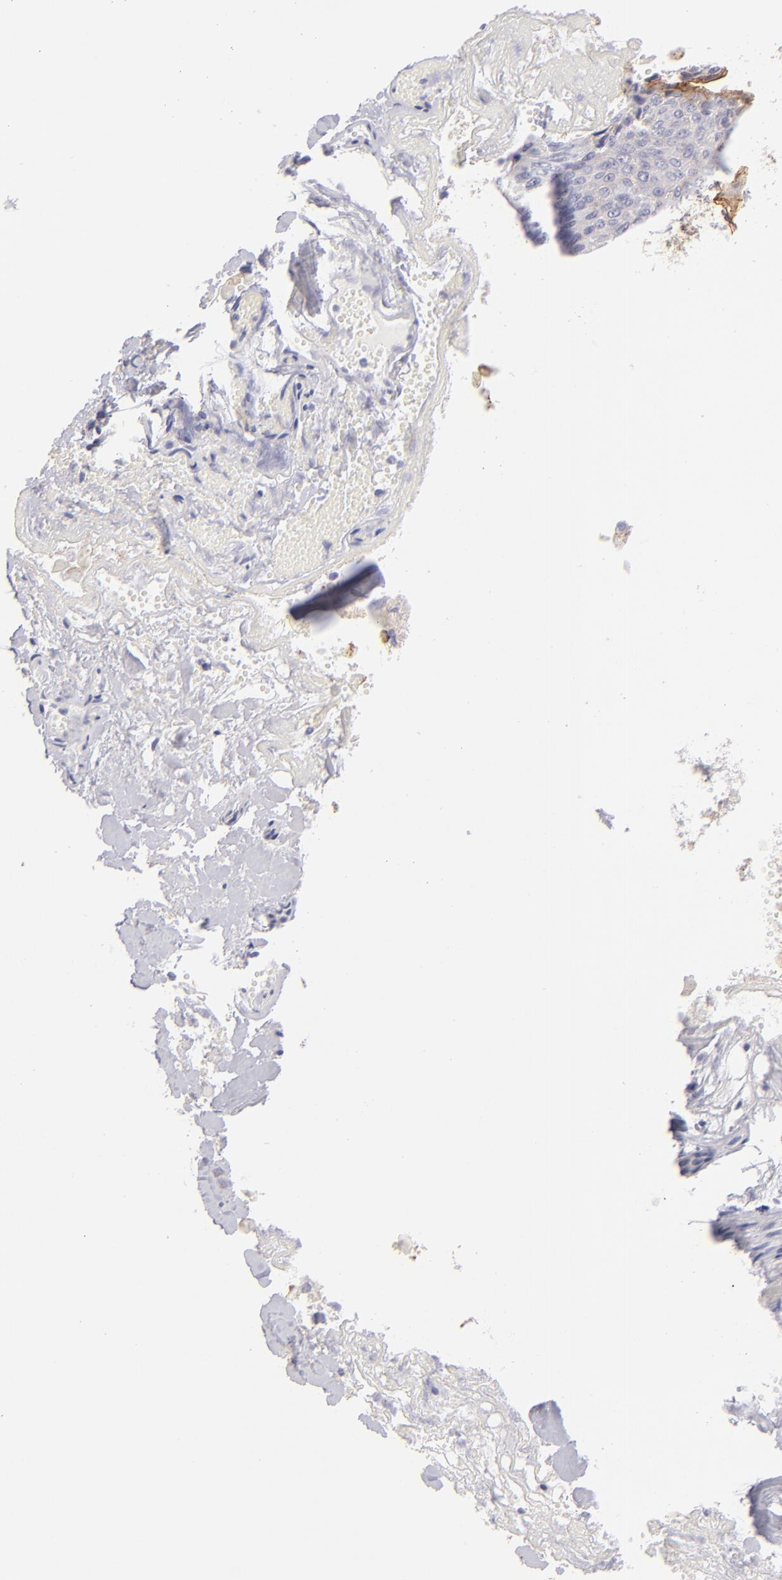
{"staining": {"intensity": "weak", "quantity": "25%-75%", "location": "cytoplasmic/membranous"}, "tissue": "lung cancer", "cell_type": "Tumor cells", "image_type": "cancer", "snomed": [{"axis": "morphology", "description": "Adenocarcinoma, NOS"}, {"axis": "topography", "description": "Lung"}], "caption": "About 25%-75% of tumor cells in human lung cancer (adenocarcinoma) display weak cytoplasmic/membranous protein positivity as visualized by brown immunohistochemical staining.", "gene": "CLDN4", "patient": {"sex": "male", "age": 60}}